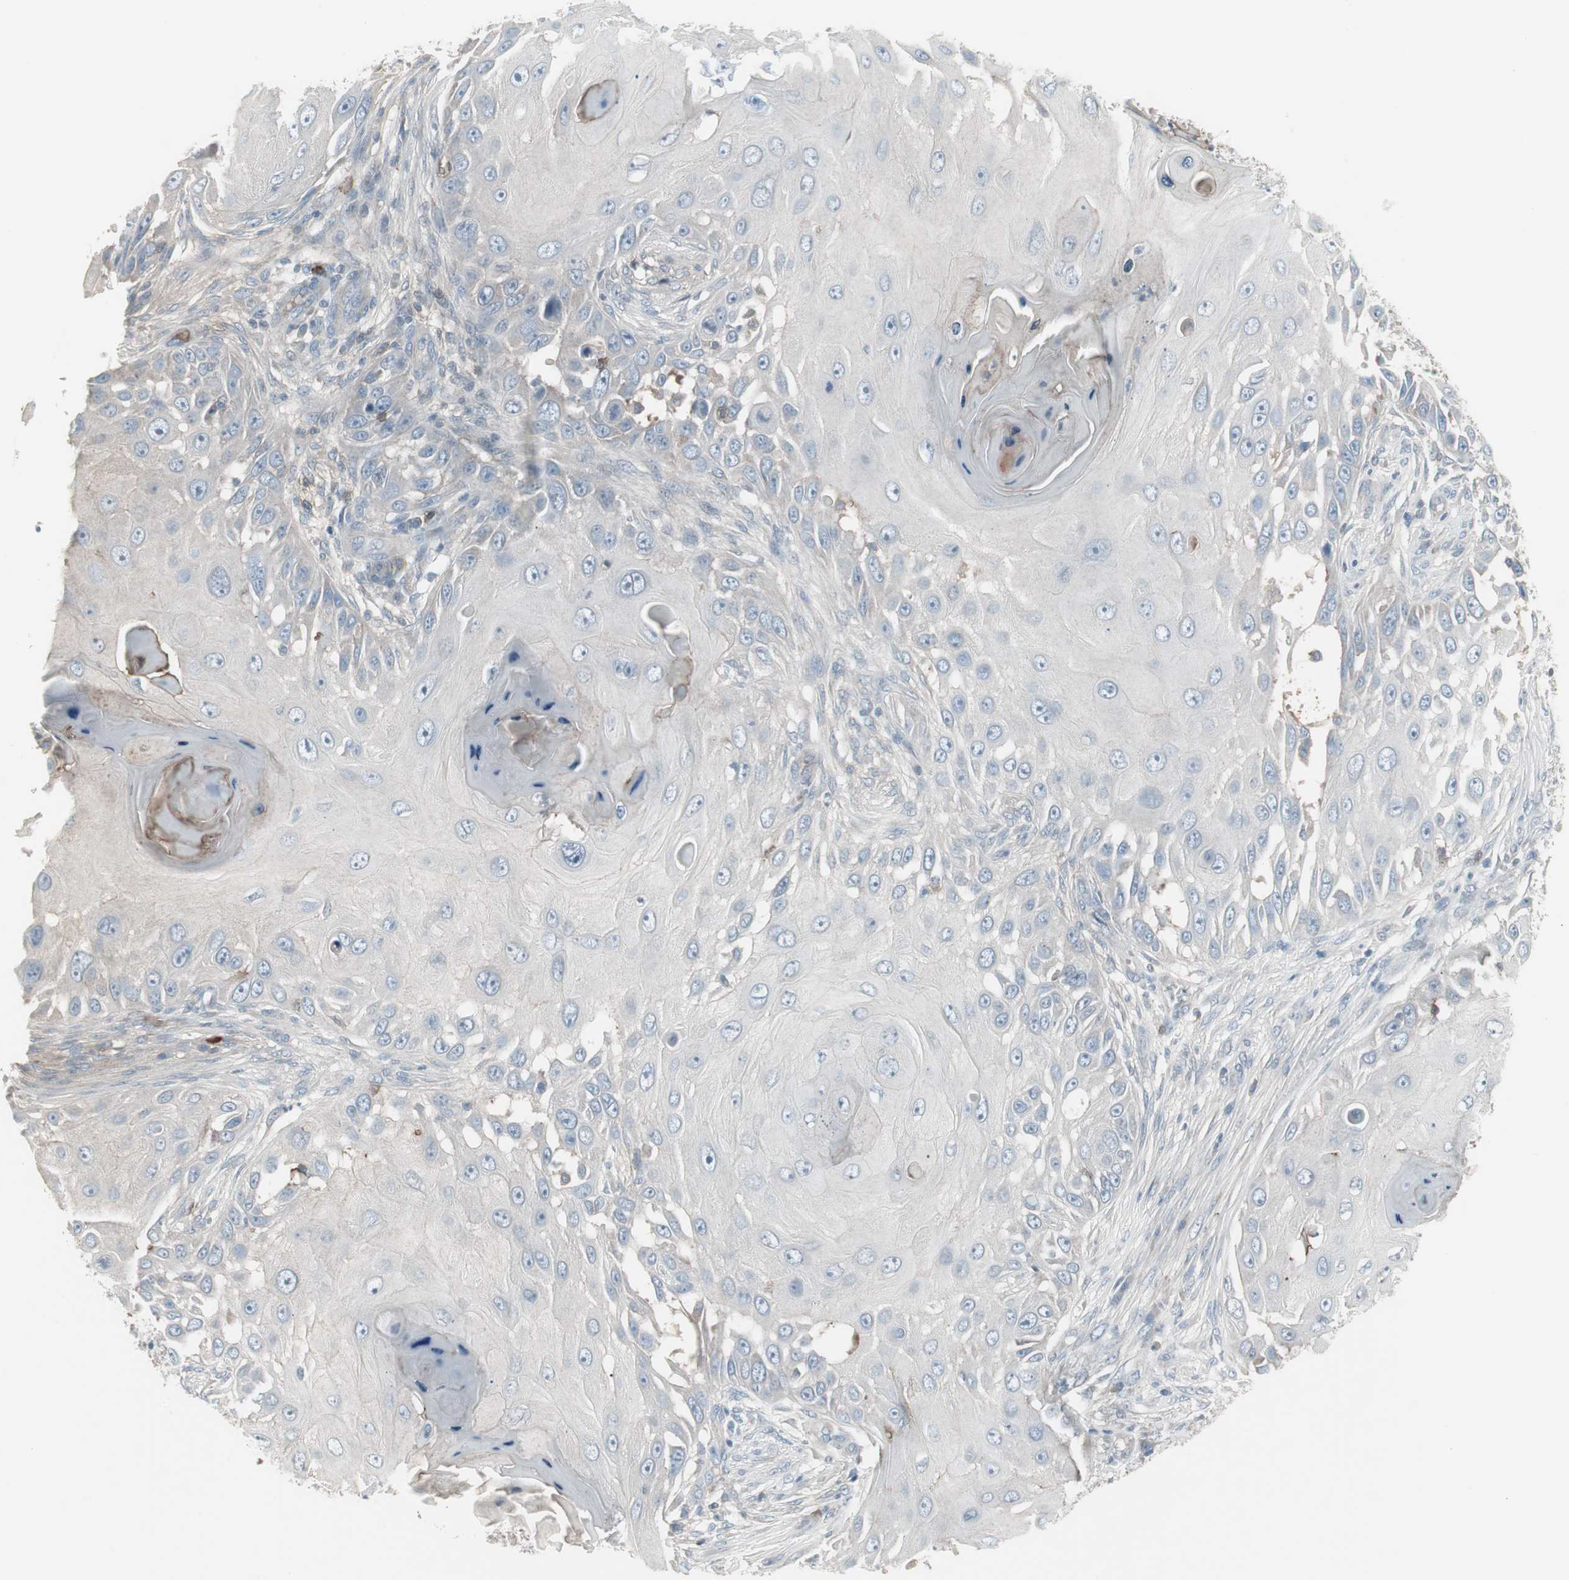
{"staining": {"intensity": "weak", "quantity": "<25%", "location": "cytoplasmic/membranous"}, "tissue": "skin cancer", "cell_type": "Tumor cells", "image_type": "cancer", "snomed": [{"axis": "morphology", "description": "Squamous cell carcinoma, NOS"}, {"axis": "topography", "description": "Skin"}], "caption": "This is an immunohistochemistry (IHC) photomicrograph of skin cancer. There is no expression in tumor cells.", "gene": "ZSCAN32", "patient": {"sex": "female", "age": 44}}